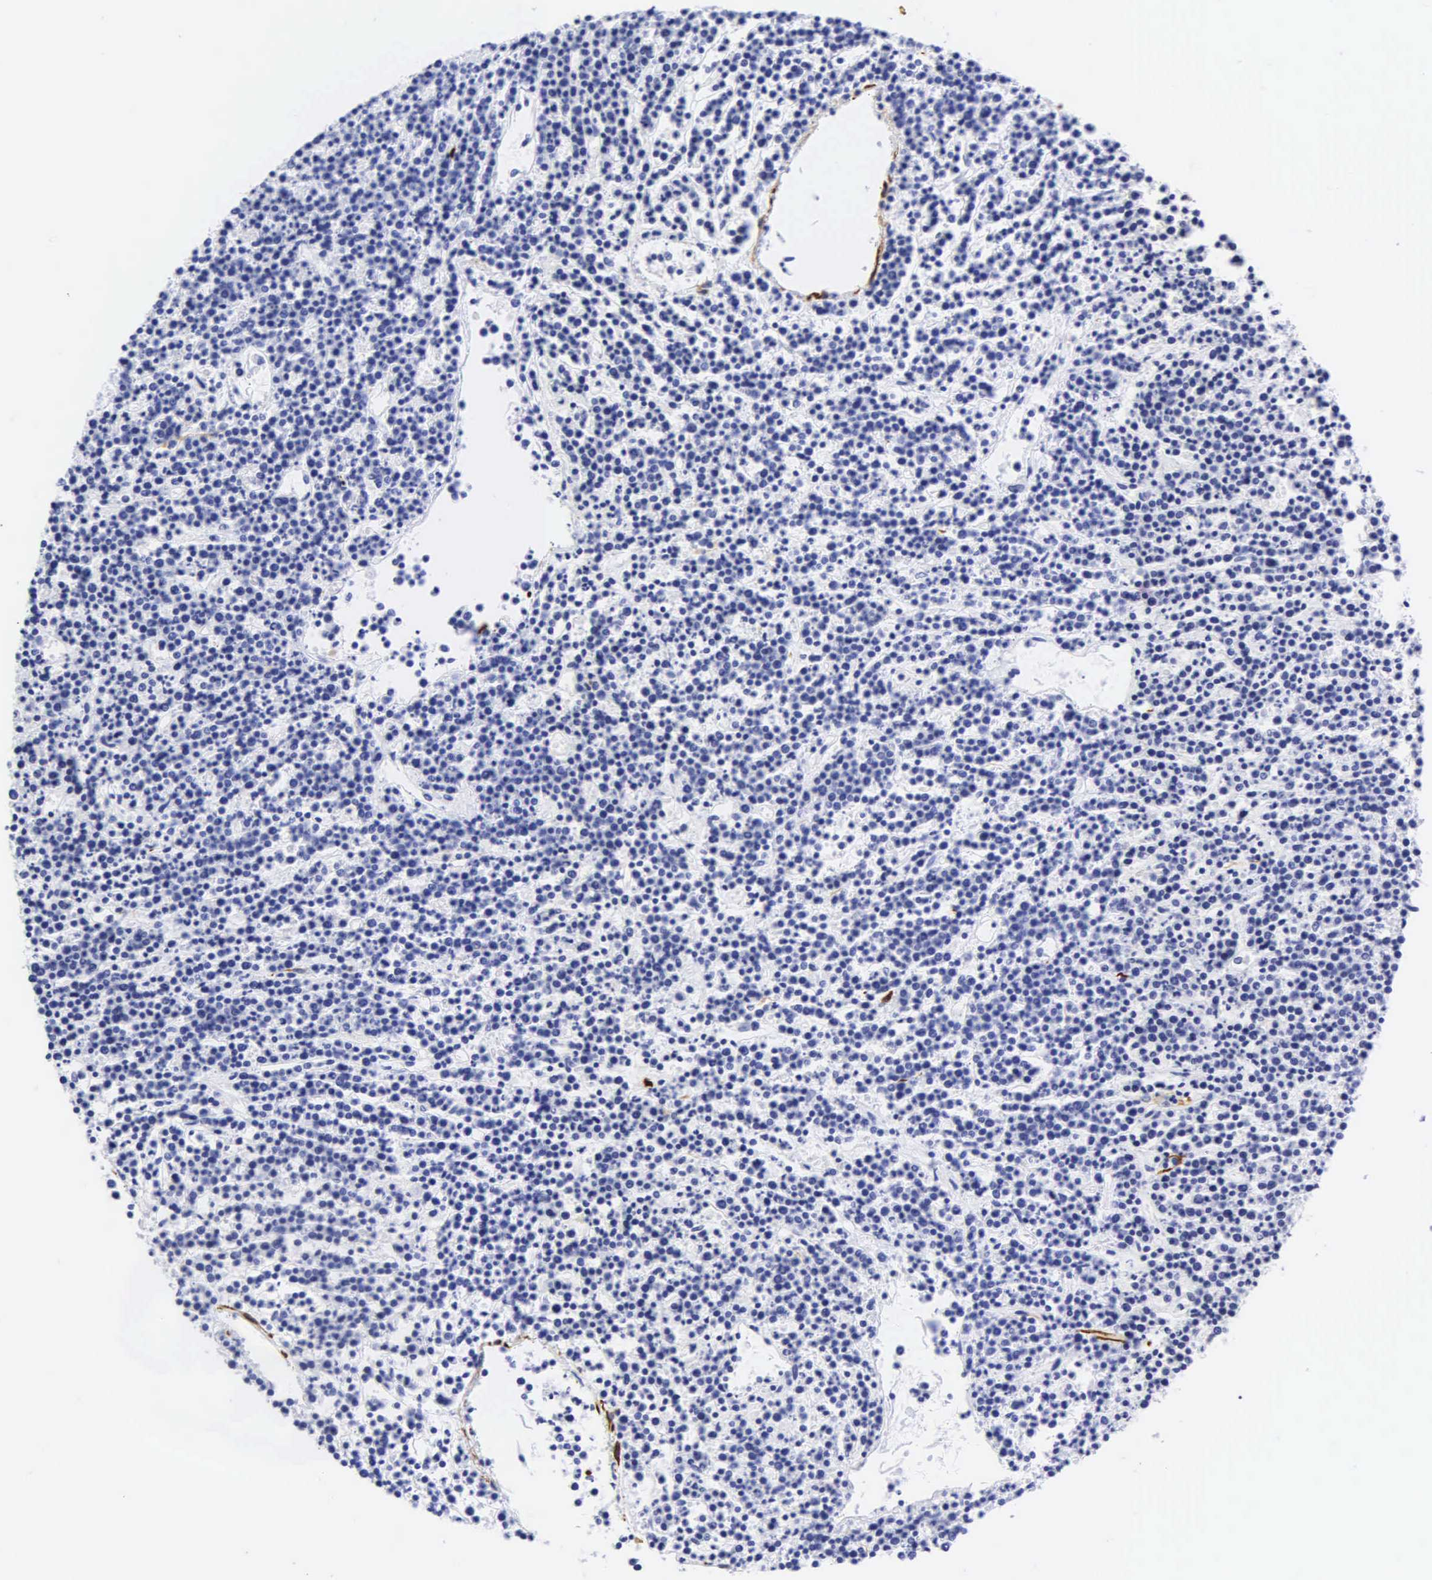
{"staining": {"intensity": "negative", "quantity": "none", "location": "none"}, "tissue": "lymphoma", "cell_type": "Tumor cells", "image_type": "cancer", "snomed": [{"axis": "morphology", "description": "Malignant lymphoma, non-Hodgkin's type, High grade"}, {"axis": "topography", "description": "Ovary"}], "caption": "Human high-grade malignant lymphoma, non-Hodgkin's type stained for a protein using IHC reveals no staining in tumor cells.", "gene": "DES", "patient": {"sex": "female", "age": 56}}